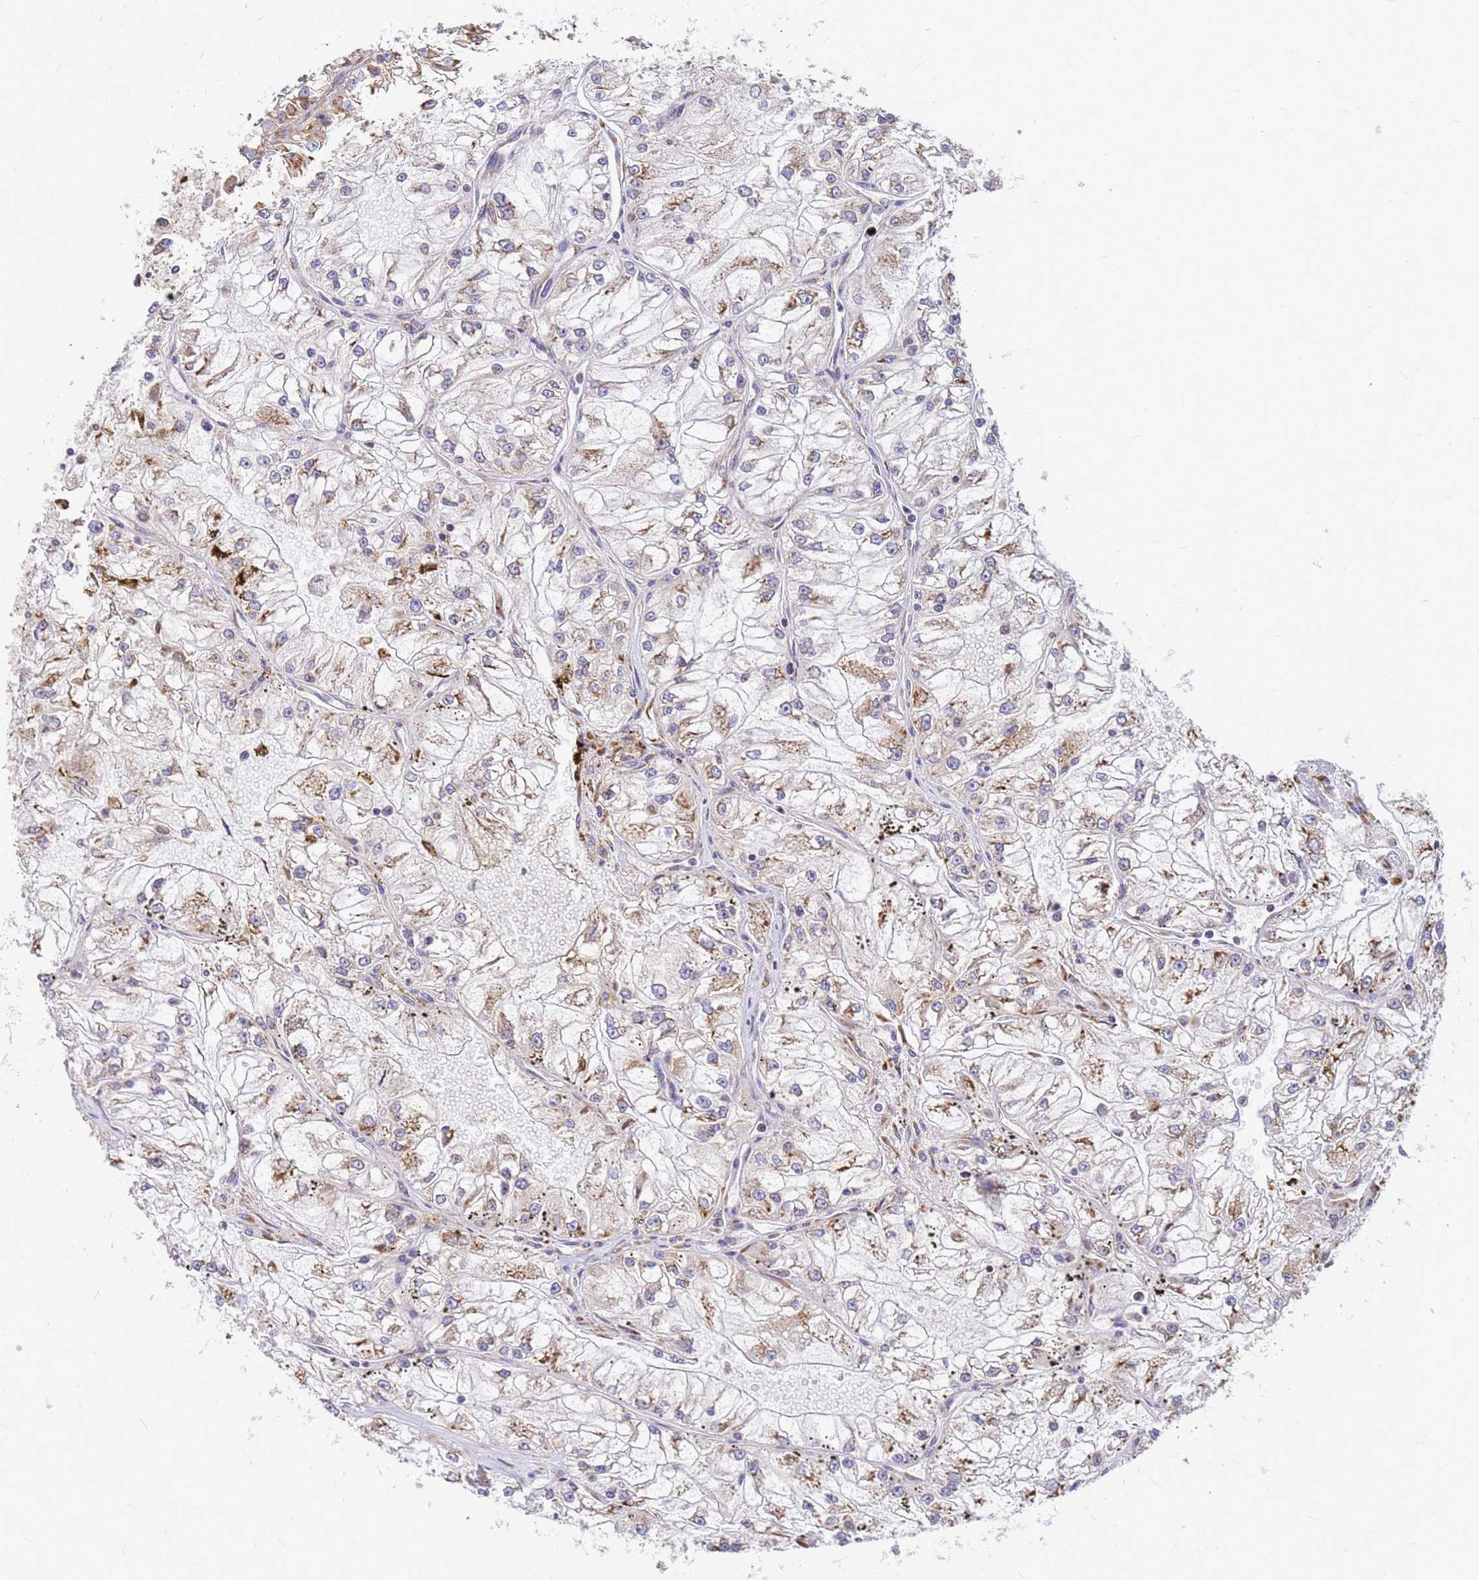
{"staining": {"intensity": "moderate", "quantity": "25%-75%", "location": "cytoplasmic/membranous"}, "tissue": "renal cancer", "cell_type": "Tumor cells", "image_type": "cancer", "snomed": [{"axis": "morphology", "description": "Adenocarcinoma, NOS"}, {"axis": "topography", "description": "Kidney"}], "caption": "Adenocarcinoma (renal) tissue reveals moderate cytoplasmic/membranous staining in approximately 25%-75% of tumor cells, visualized by immunohistochemistry. Ihc stains the protein in brown and the nuclei are stained blue.", "gene": "SSR4", "patient": {"sex": "female", "age": 72}}